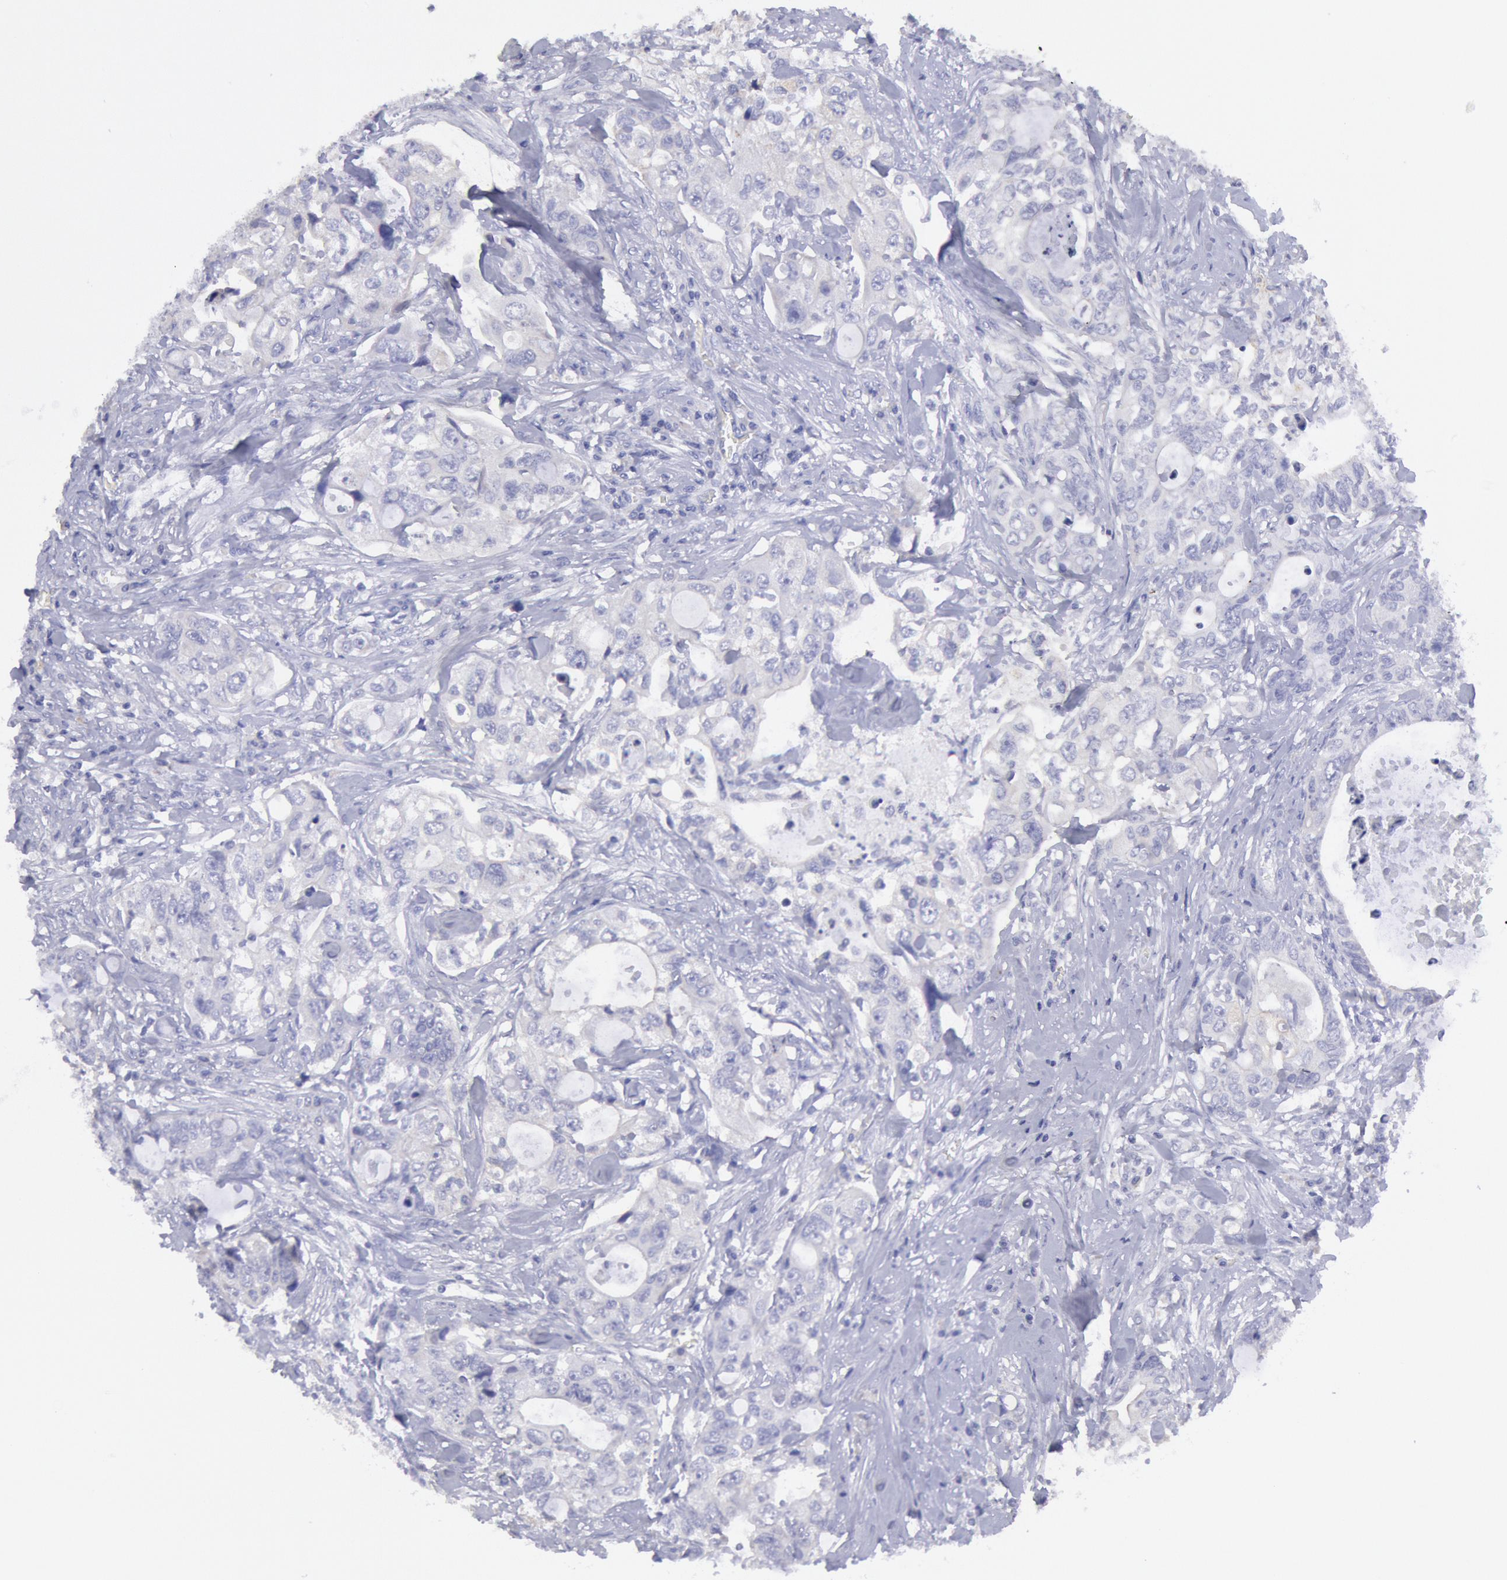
{"staining": {"intensity": "negative", "quantity": "none", "location": "none"}, "tissue": "colorectal cancer", "cell_type": "Tumor cells", "image_type": "cancer", "snomed": [{"axis": "morphology", "description": "Adenocarcinoma, NOS"}, {"axis": "topography", "description": "Rectum"}], "caption": "High magnification brightfield microscopy of colorectal adenocarcinoma stained with DAB (3,3'-diaminobenzidine) (brown) and counterstained with hematoxylin (blue): tumor cells show no significant expression.", "gene": "MYH7", "patient": {"sex": "female", "age": 57}}